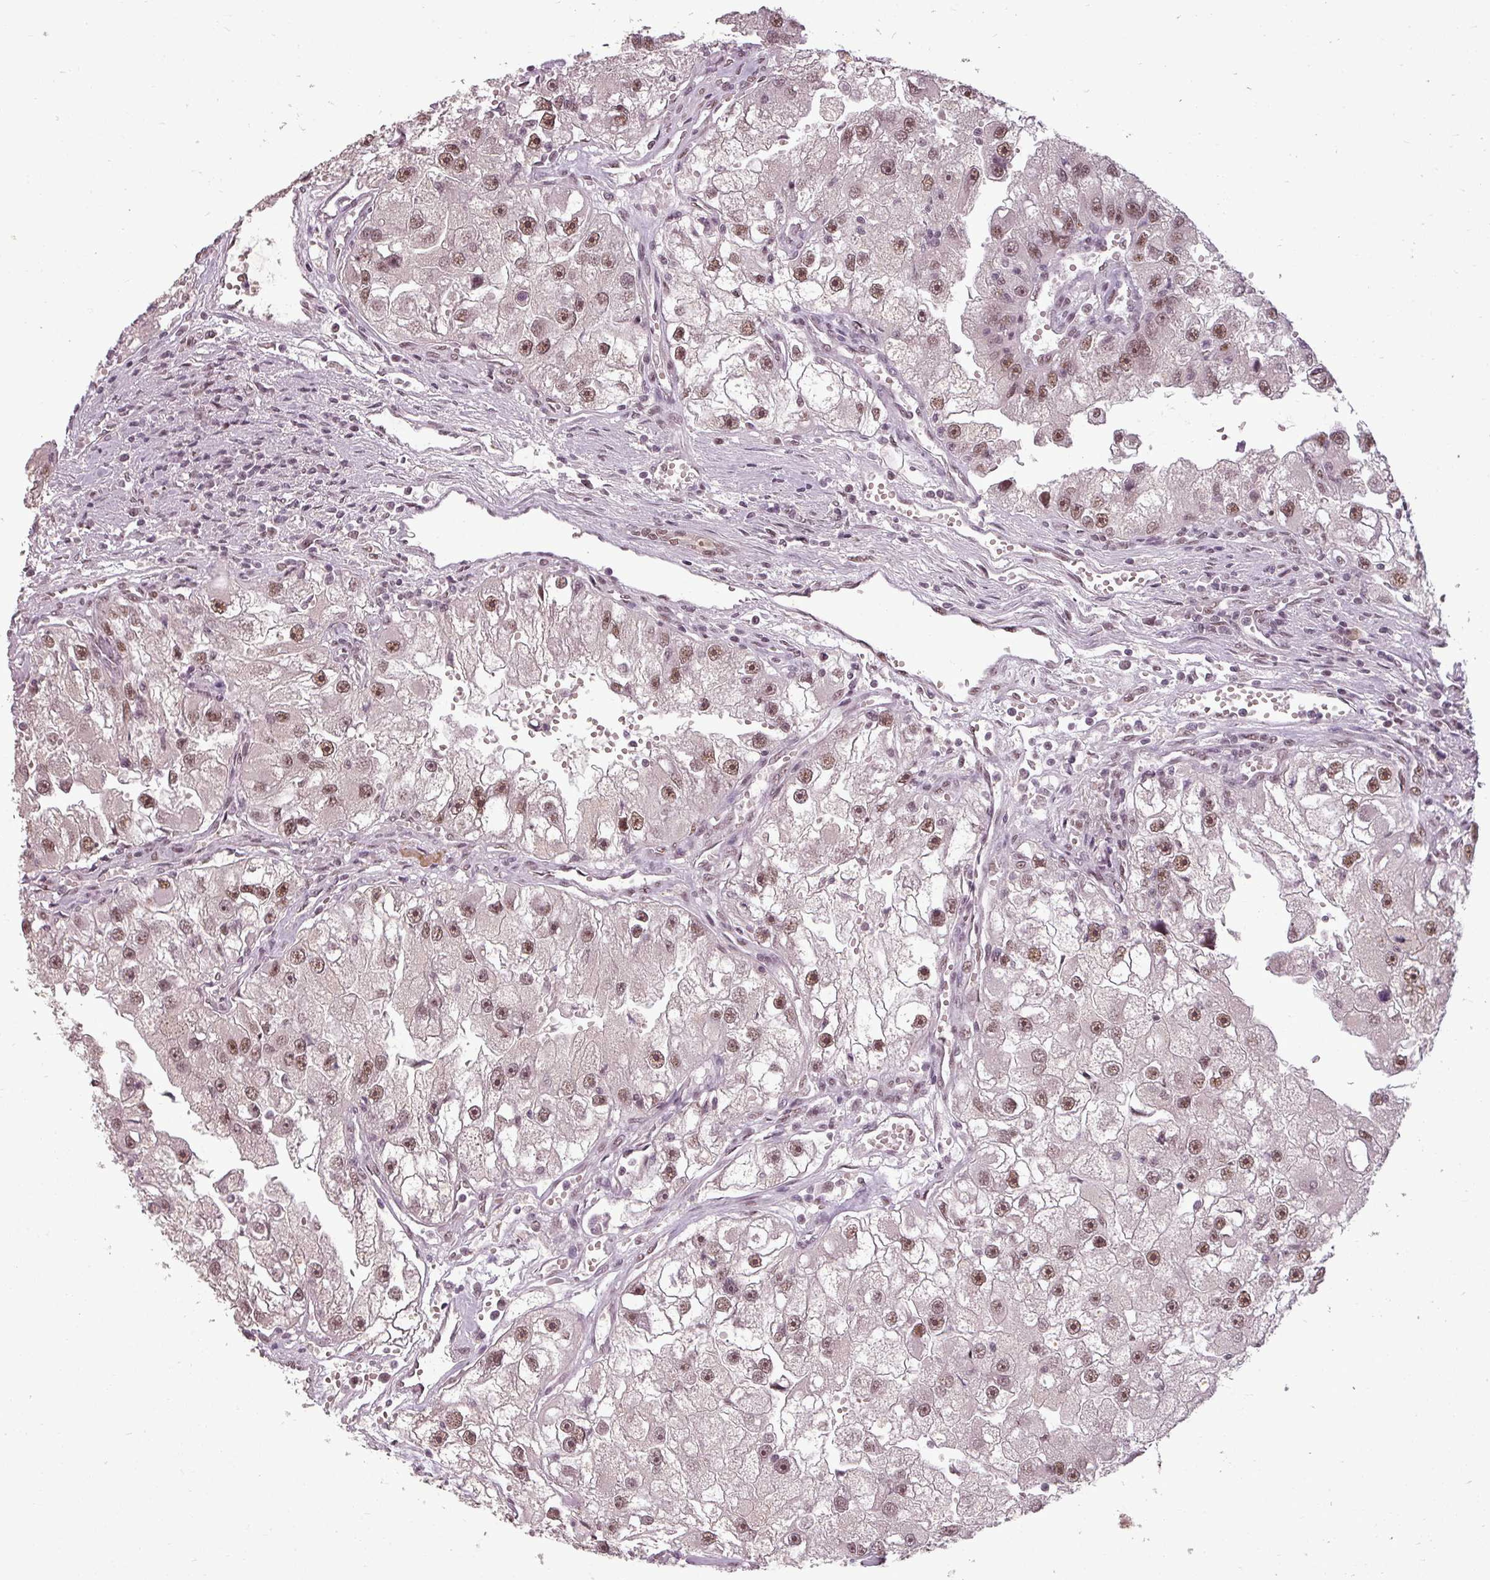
{"staining": {"intensity": "moderate", "quantity": ">75%", "location": "nuclear"}, "tissue": "renal cancer", "cell_type": "Tumor cells", "image_type": "cancer", "snomed": [{"axis": "morphology", "description": "Adenocarcinoma, NOS"}, {"axis": "topography", "description": "Kidney"}], "caption": "Immunohistochemistry (IHC) image of renal cancer stained for a protein (brown), which demonstrates medium levels of moderate nuclear positivity in about >75% of tumor cells.", "gene": "BCAS3", "patient": {"sex": "male", "age": 63}}